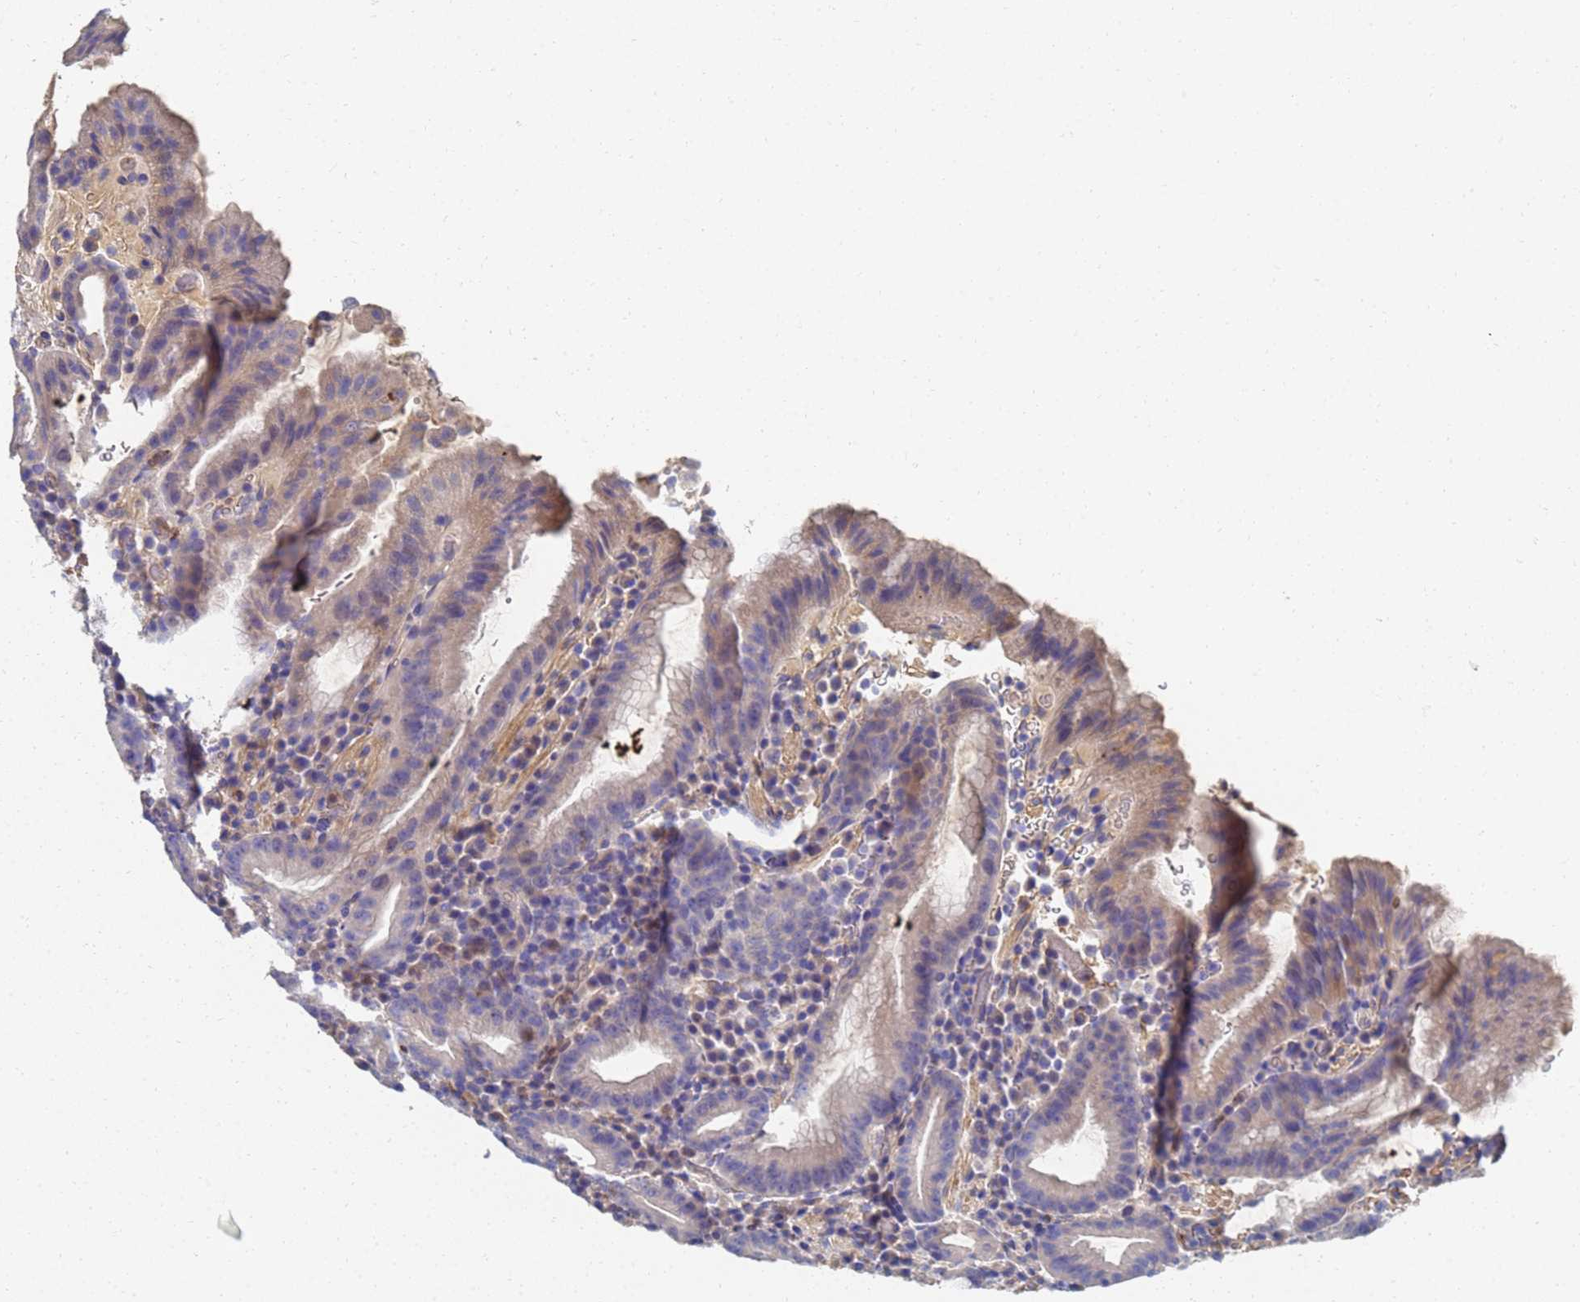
{"staining": {"intensity": "weak", "quantity": "<25%", "location": "cytoplasmic/membranous"}, "tissue": "stomach", "cell_type": "Glandular cells", "image_type": "normal", "snomed": [{"axis": "morphology", "description": "Normal tissue, NOS"}, {"axis": "morphology", "description": "Inflammation, NOS"}, {"axis": "topography", "description": "Stomach"}], "caption": "Immunohistochemistry (IHC) histopathology image of normal stomach: stomach stained with DAB reveals no significant protein positivity in glandular cells. (Brightfield microscopy of DAB (3,3'-diaminobenzidine) immunohistochemistry (IHC) at high magnification).", "gene": "LBX2", "patient": {"sex": "male", "age": 79}}